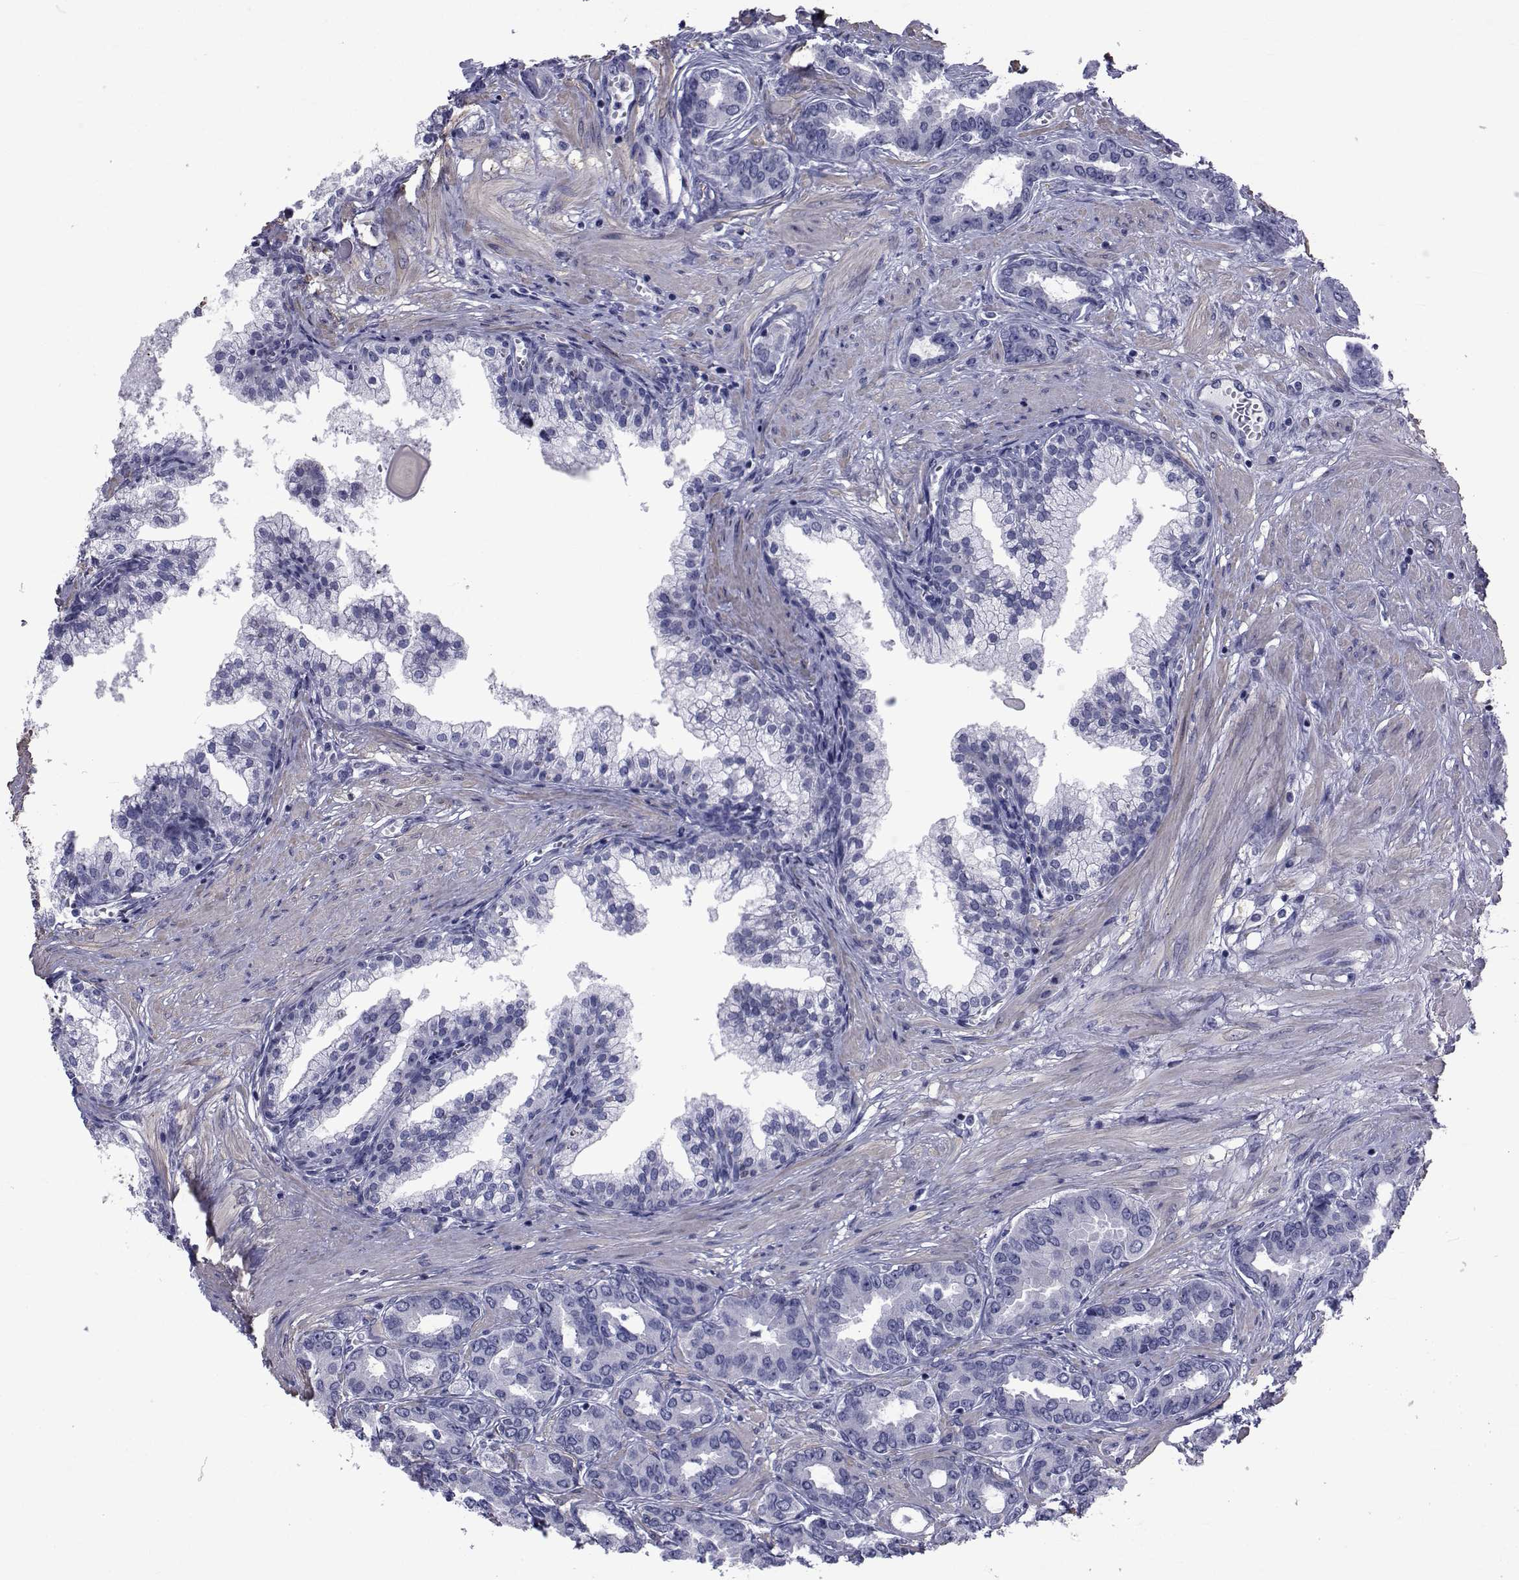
{"staining": {"intensity": "negative", "quantity": "none", "location": "none"}, "tissue": "prostate cancer", "cell_type": "Tumor cells", "image_type": "cancer", "snomed": [{"axis": "morphology", "description": "Adenocarcinoma, NOS"}, {"axis": "topography", "description": "Prostate"}], "caption": "This is a photomicrograph of immunohistochemistry staining of prostate cancer (adenocarcinoma), which shows no expression in tumor cells.", "gene": "GKAP1", "patient": {"sex": "male", "age": 67}}